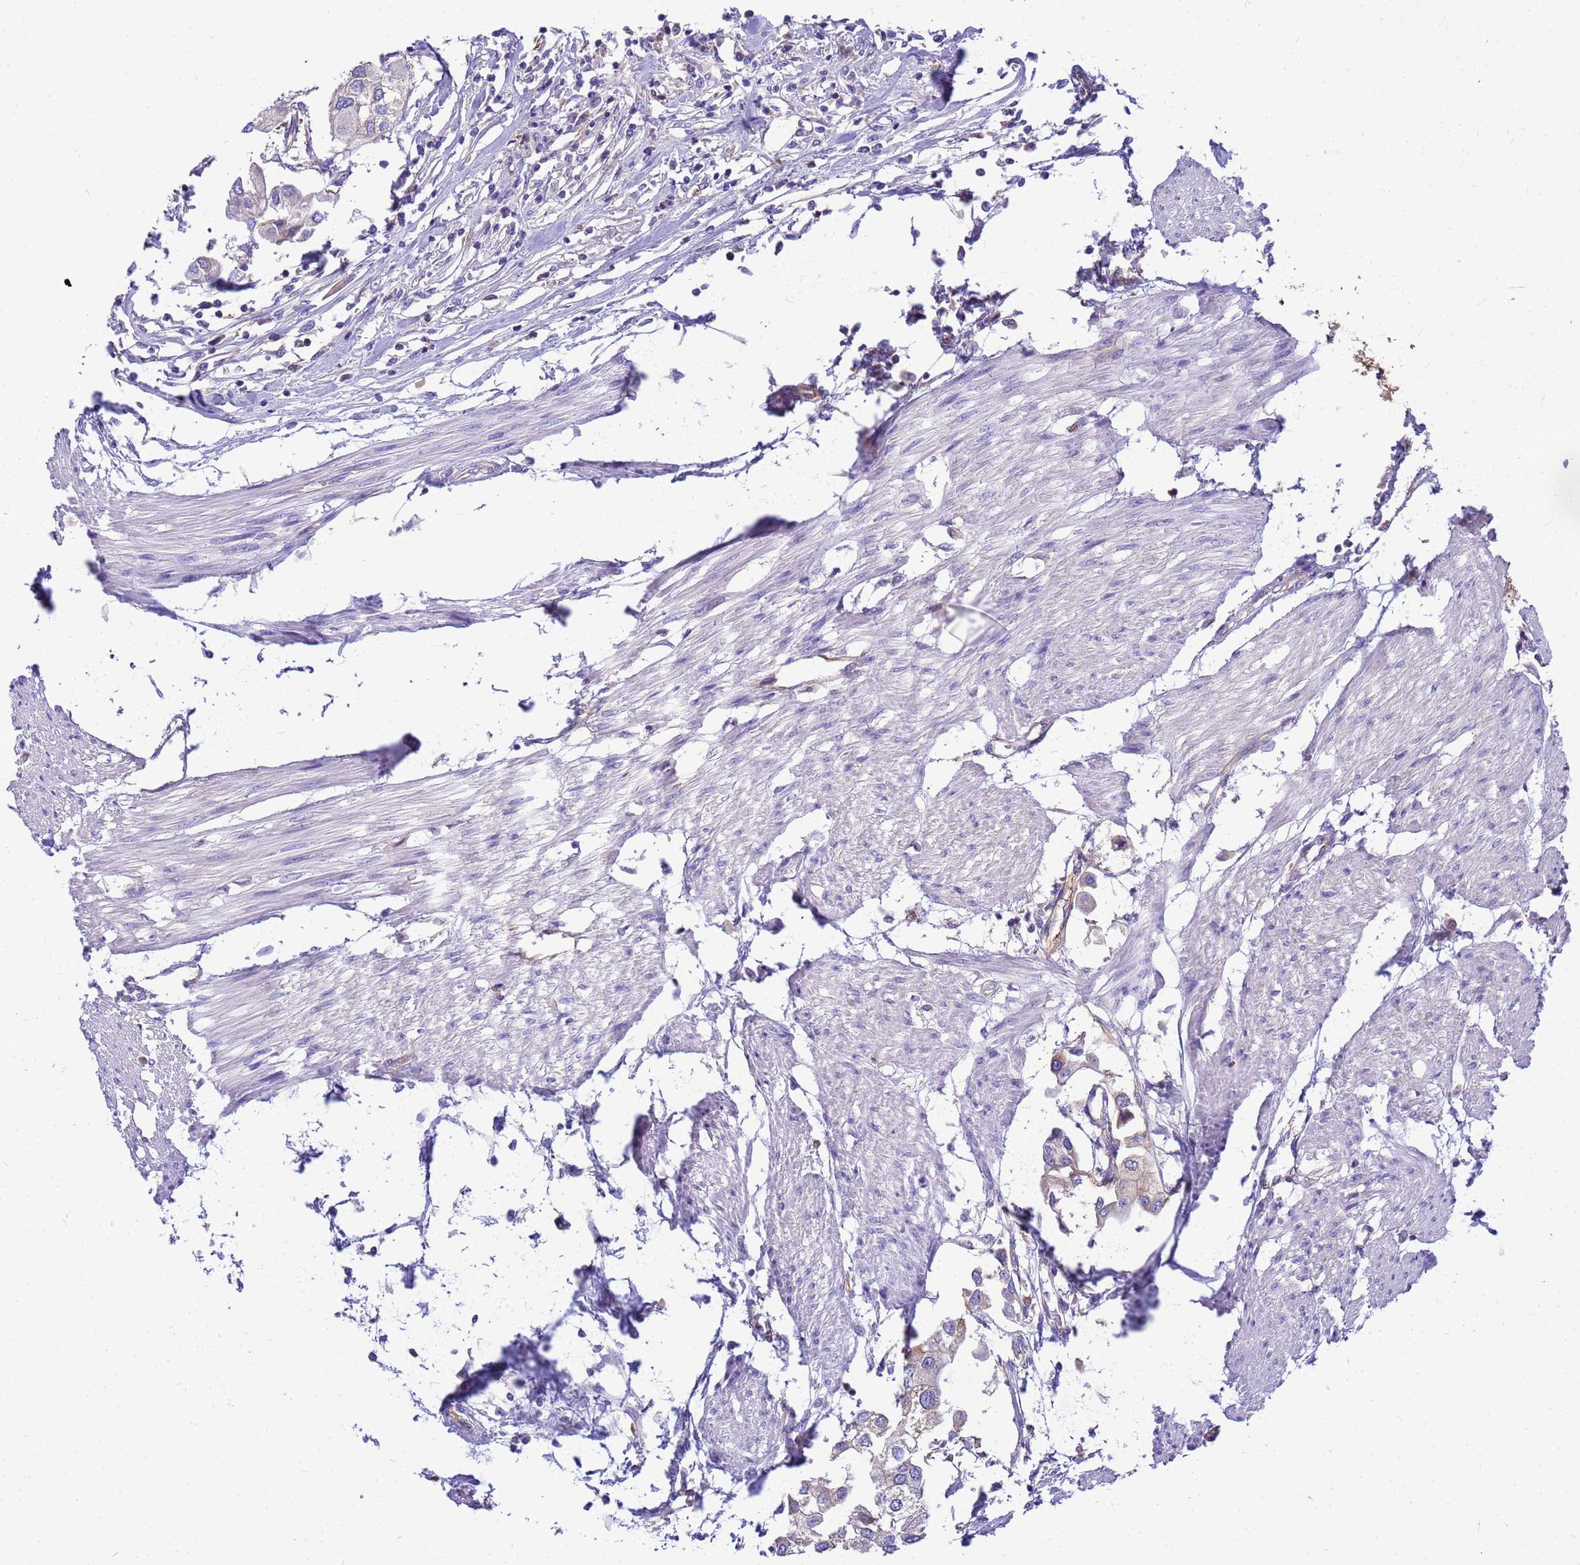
{"staining": {"intensity": "weak", "quantity": "<25%", "location": "cytoplasmic/membranous"}, "tissue": "urothelial cancer", "cell_type": "Tumor cells", "image_type": "cancer", "snomed": [{"axis": "morphology", "description": "Urothelial carcinoma, High grade"}, {"axis": "topography", "description": "Urinary bladder"}], "caption": "Urothelial carcinoma (high-grade) was stained to show a protein in brown. There is no significant expression in tumor cells.", "gene": "TUBB1", "patient": {"sex": "male", "age": 64}}